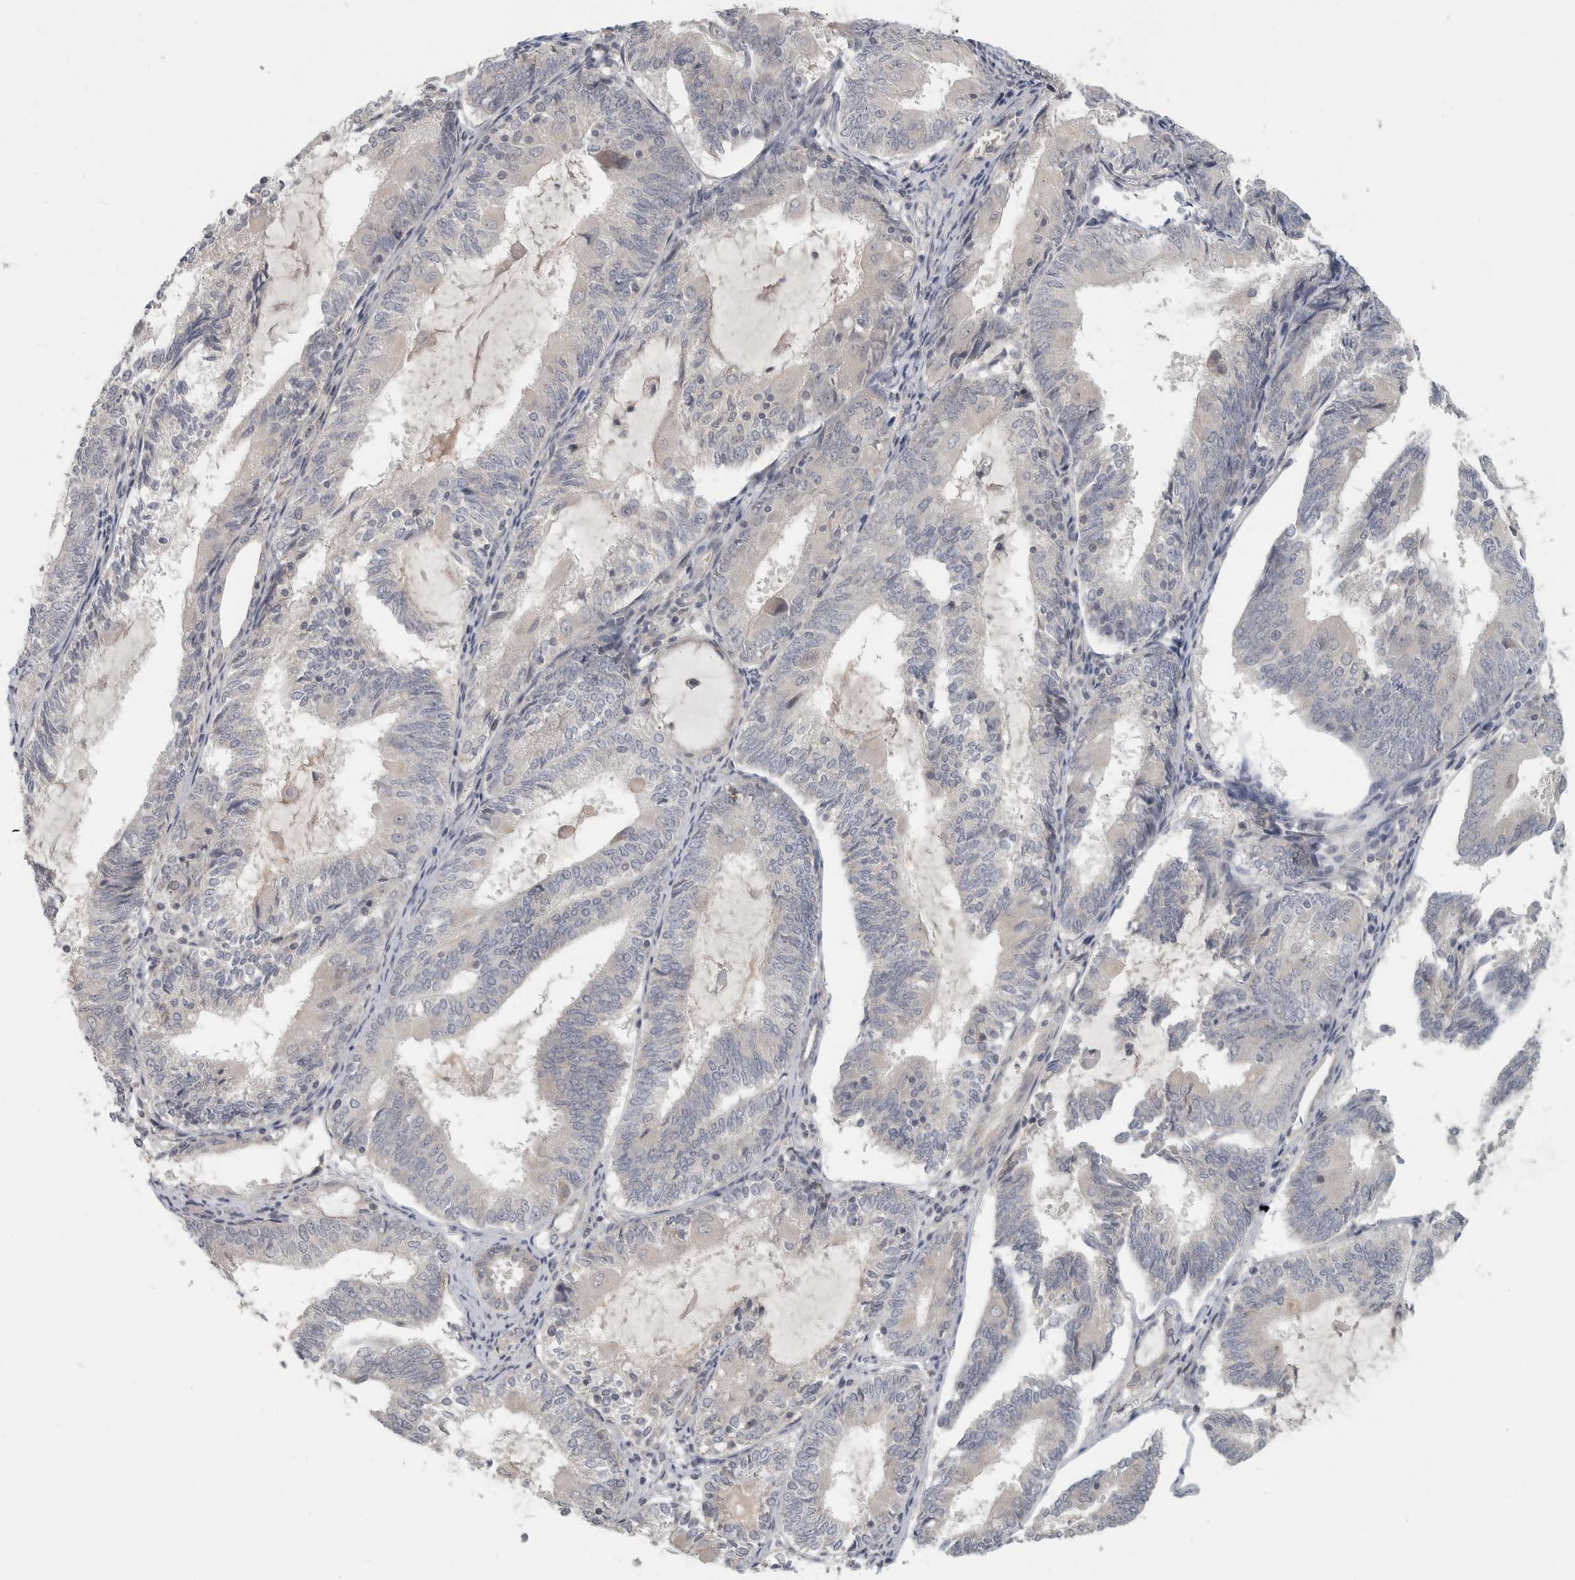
{"staining": {"intensity": "negative", "quantity": "none", "location": "none"}, "tissue": "endometrial cancer", "cell_type": "Tumor cells", "image_type": "cancer", "snomed": [{"axis": "morphology", "description": "Adenocarcinoma, NOS"}, {"axis": "topography", "description": "Endometrium"}], "caption": "Immunohistochemistry histopathology image of neoplastic tissue: human endometrial cancer stained with DAB shows no significant protein staining in tumor cells.", "gene": "AFP", "patient": {"sex": "female", "age": 81}}